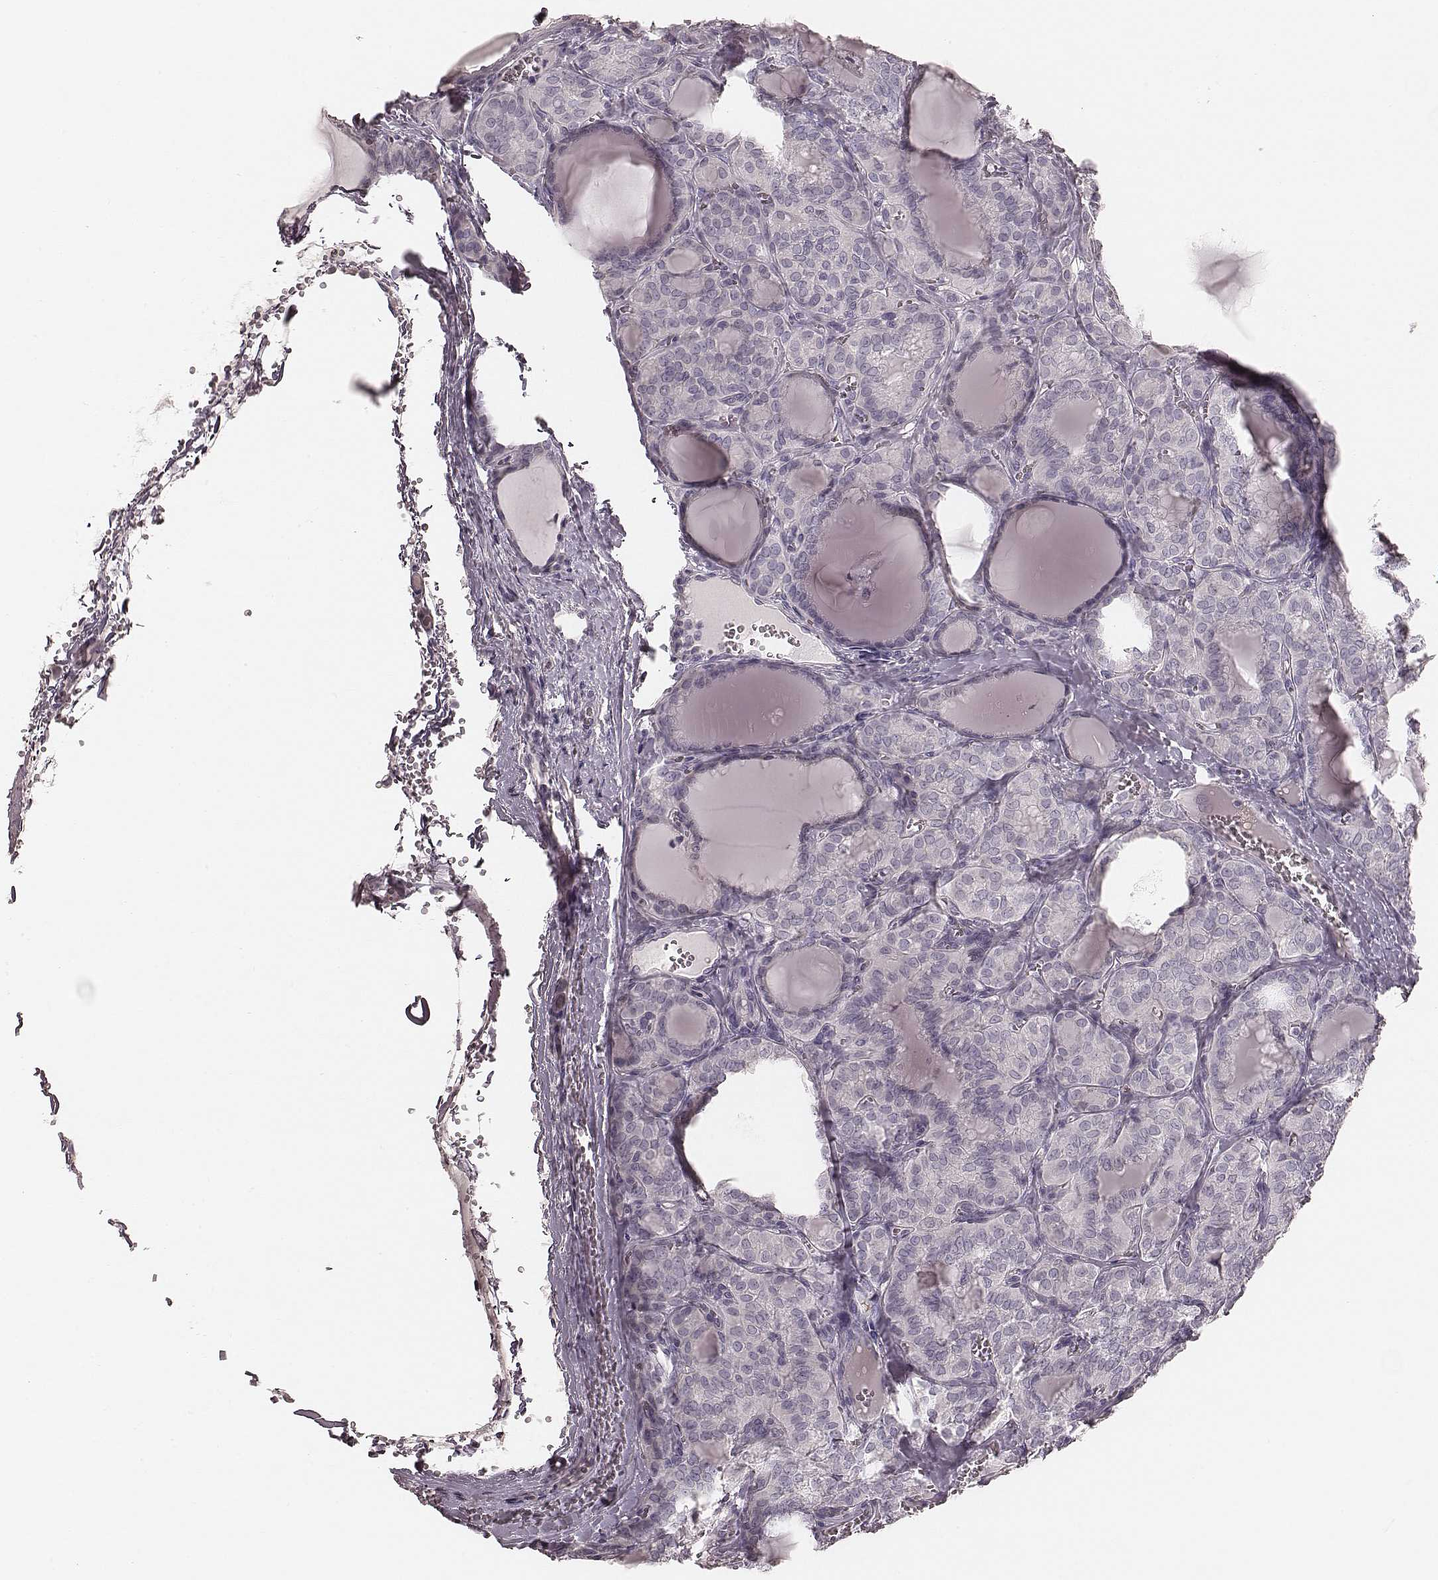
{"staining": {"intensity": "negative", "quantity": "none", "location": "none"}, "tissue": "thyroid cancer", "cell_type": "Tumor cells", "image_type": "cancer", "snomed": [{"axis": "morphology", "description": "Papillary adenocarcinoma, NOS"}, {"axis": "topography", "description": "Thyroid gland"}], "caption": "The immunohistochemistry (IHC) histopathology image has no significant expression in tumor cells of papillary adenocarcinoma (thyroid) tissue.", "gene": "ZP4", "patient": {"sex": "female", "age": 41}}